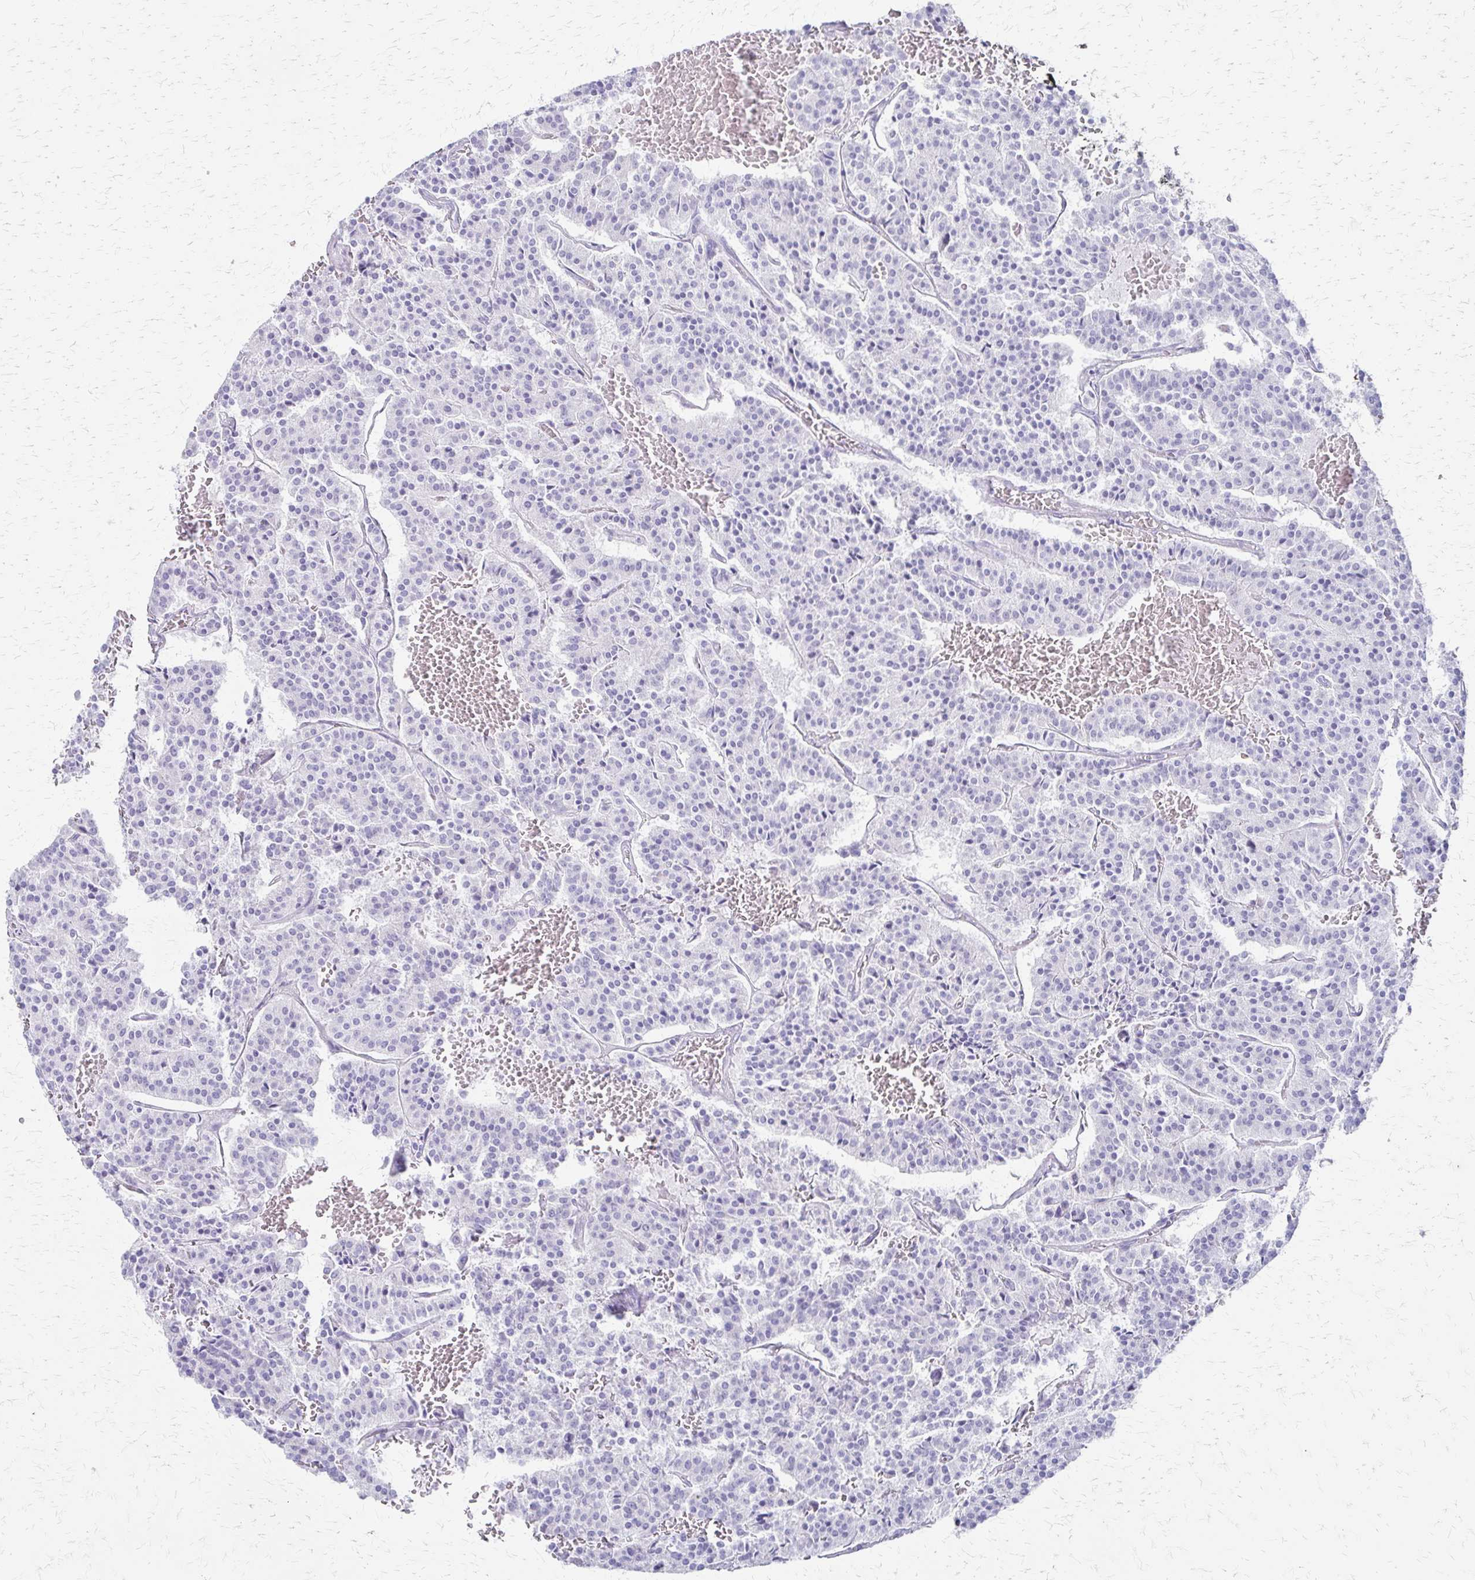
{"staining": {"intensity": "negative", "quantity": "none", "location": "none"}, "tissue": "carcinoid", "cell_type": "Tumor cells", "image_type": "cancer", "snomed": [{"axis": "morphology", "description": "Carcinoid, malignant, NOS"}, {"axis": "topography", "description": "Lung"}], "caption": "The micrograph displays no significant positivity in tumor cells of malignant carcinoid.", "gene": "ZSCAN5B", "patient": {"sex": "male", "age": 70}}